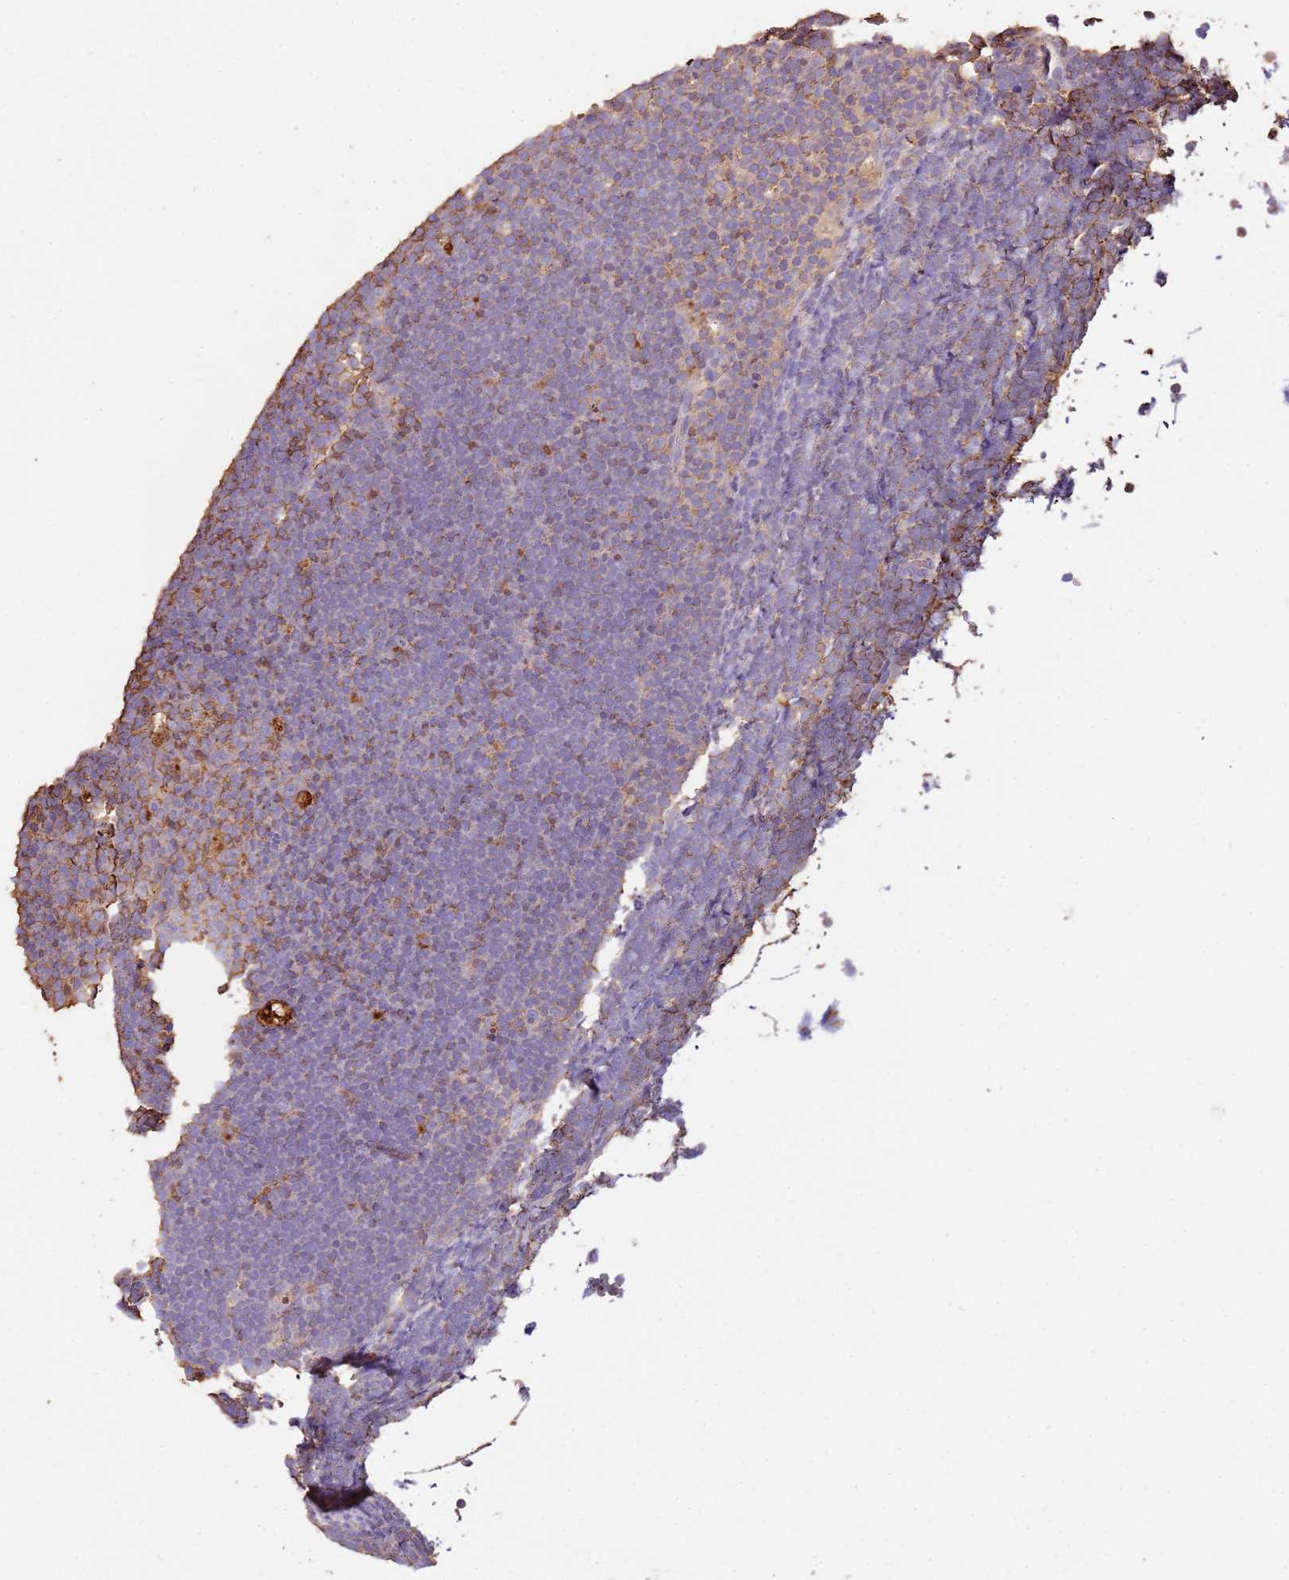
{"staining": {"intensity": "negative", "quantity": "none", "location": "none"}, "tissue": "lymphoma", "cell_type": "Tumor cells", "image_type": "cancer", "snomed": [{"axis": "morphology", "description": "Malignant lymphoma, non-Hodgkin's type, High grade"}, {"axis": "topography", "description": "Lymph node"}], "caption": "An immunohistochemistry micrograph of lymphoma is shown. There is no staining in tumor cells of lymphoma. (DAB immunohistochemistry with hematoxylin counter stain).", "gene": "ARL10", "patient": {"sex": "male", "age": 13}}